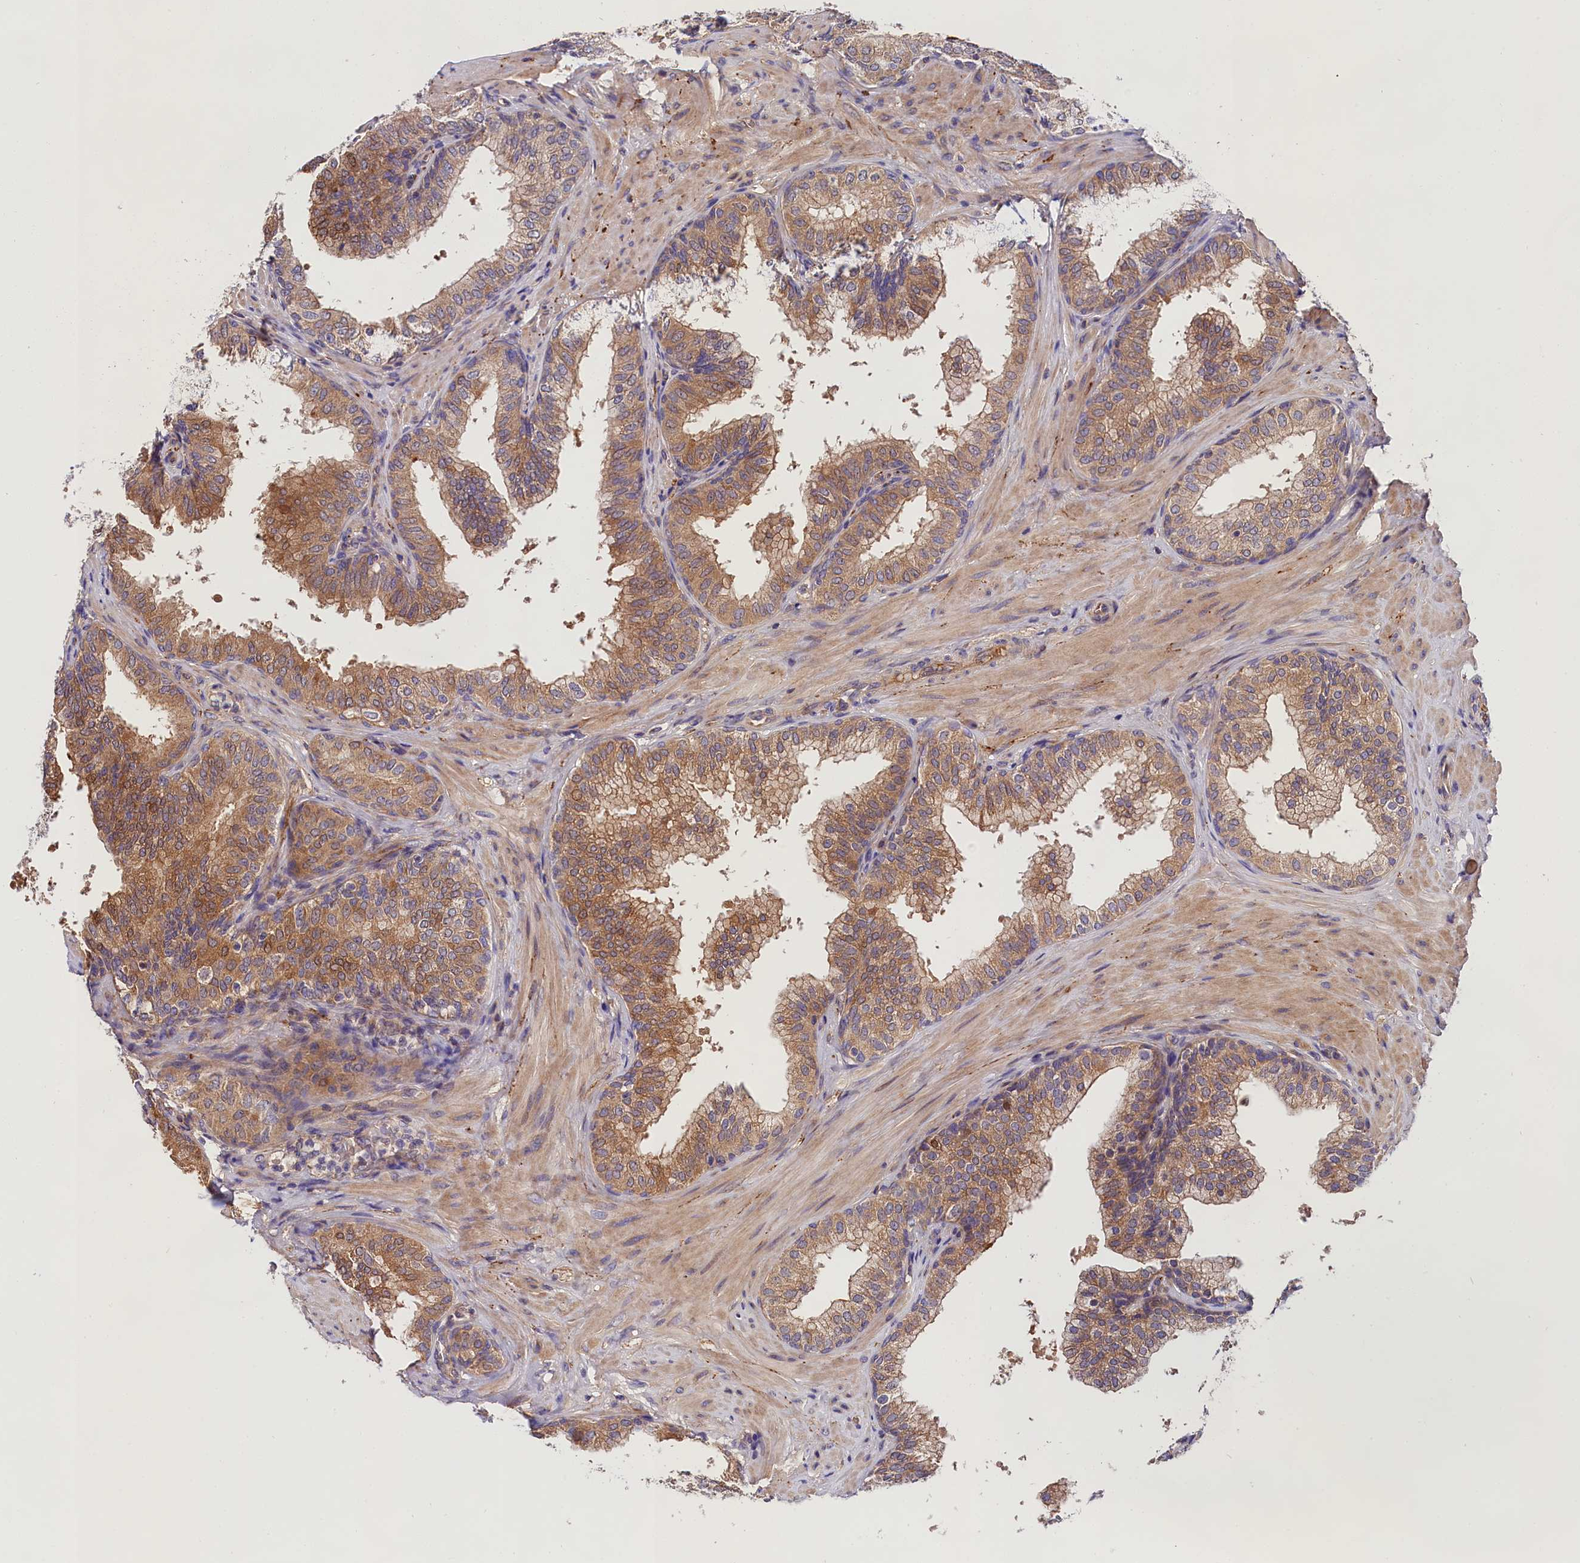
{"staining": {"intensity": "moderate", "quantity": ">75%", "location": "cytoplasmic/membranous"}, "tissue": "prostate", "cell_type": "Glandular cells", "image_type": "normal", "snomed": [{"axis": "morphology", "description": "Normal tissue, NOS"}, {"axis": "topography", "description": "Prostate"}], "caption": "The immunohistochemical stain shows moderate cytoplasmic/membranous staining in glandular cells of normal prostate. The protein is stained brown, and the nuclei are stained in blue (DAB (3,3'-diaminobenzidine) IHC with brightfield microscopy, high magnification).", "gene": "SPG11", "patient": {"sex": "male", "age": 60}}